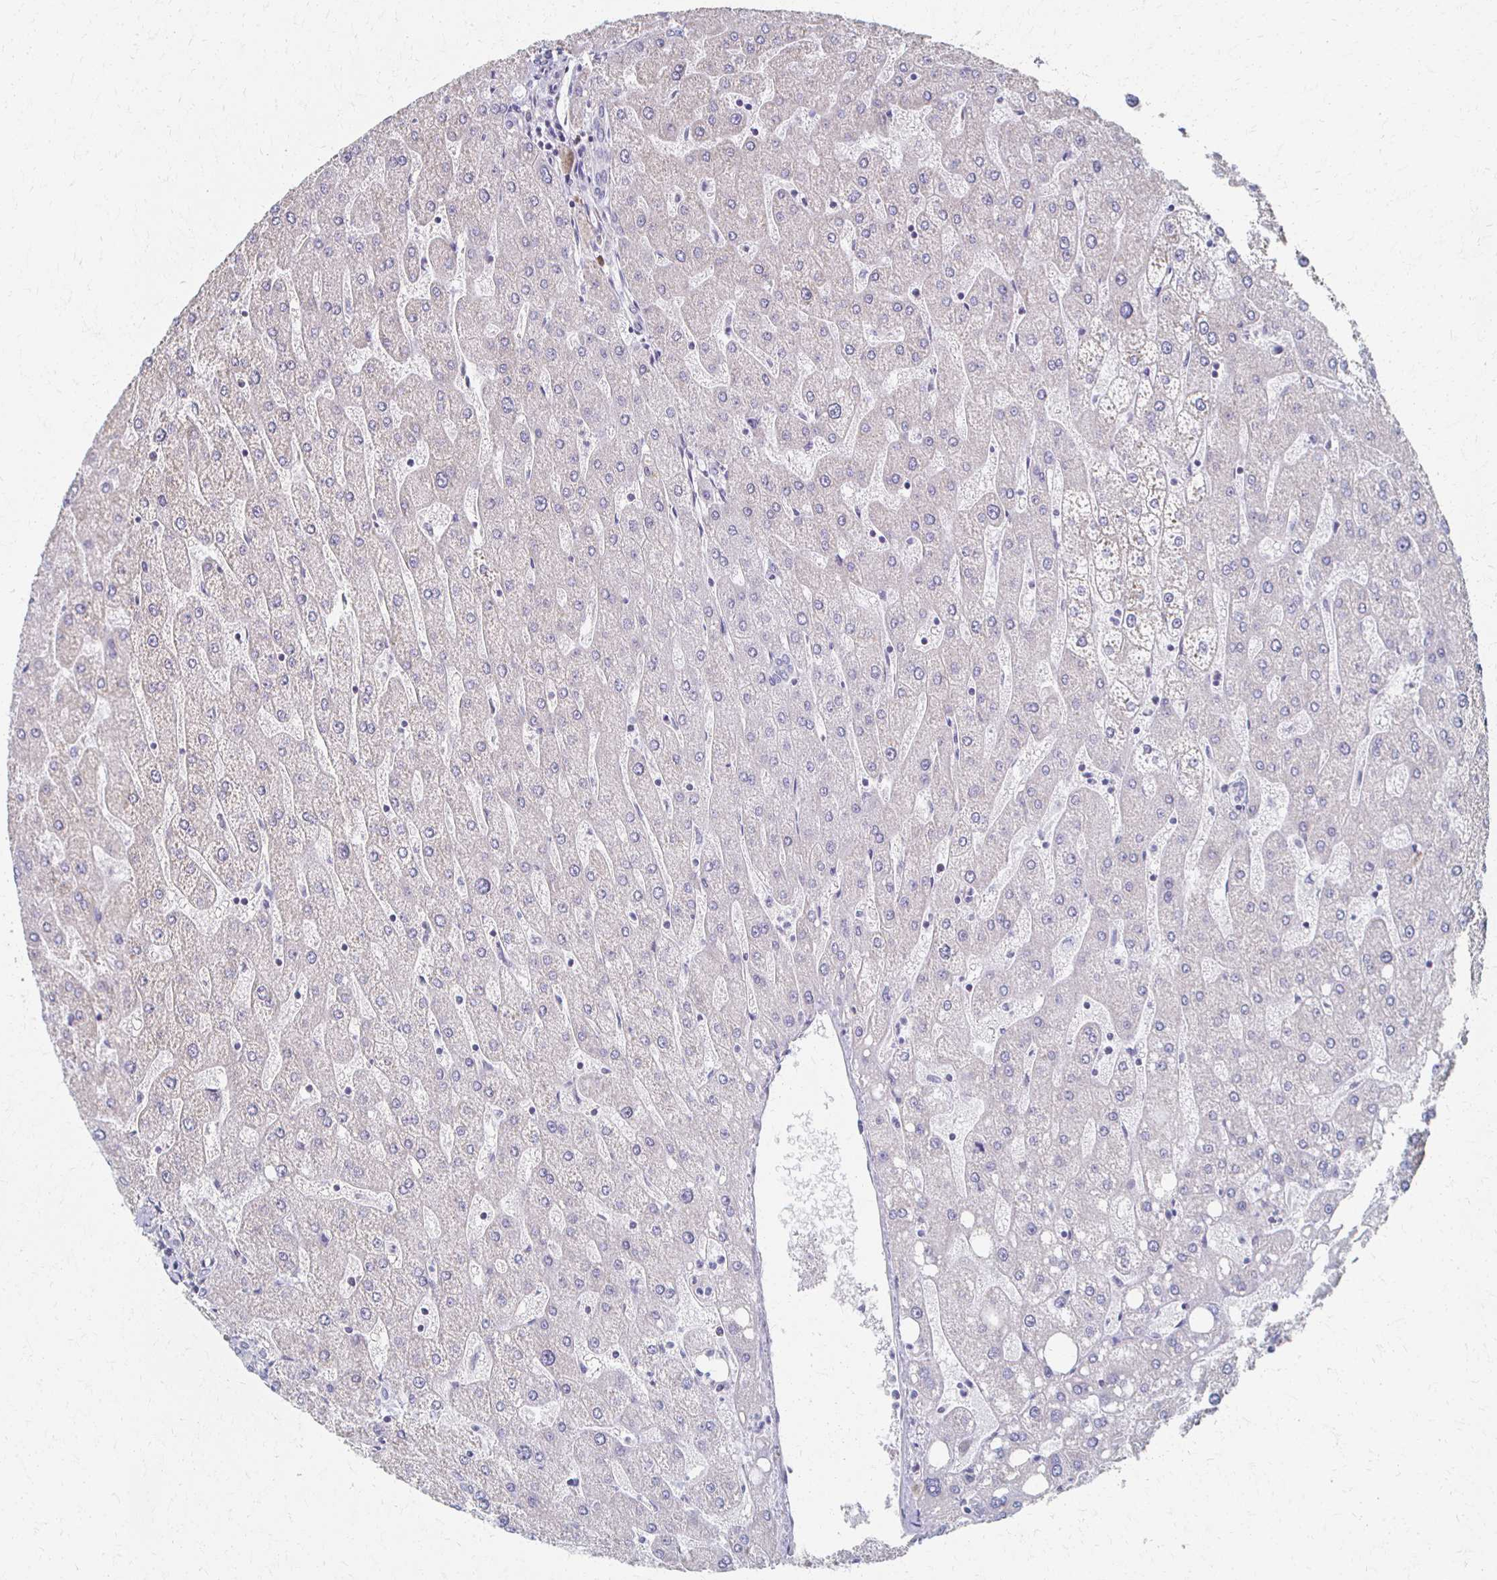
{"staining": {"intensity": "negative", "quantity": "none", "location": "none"}, "tissue": "liver", "cell_type": "Cholangiocytes", "image_type": "normal", "snomed": [{"axis": "morphology", "description": "Normal tissue, NOS"}, {"axis": "topography", "description": "Liver"}], "caption": "The micrograph exhibits no staining of cholangiocytes in normal liver. (Brightfield microscopy of DAB IHC at high magnification).", "gene": "ATP1A3", "patient": {"sex": "male", "age": 67}}